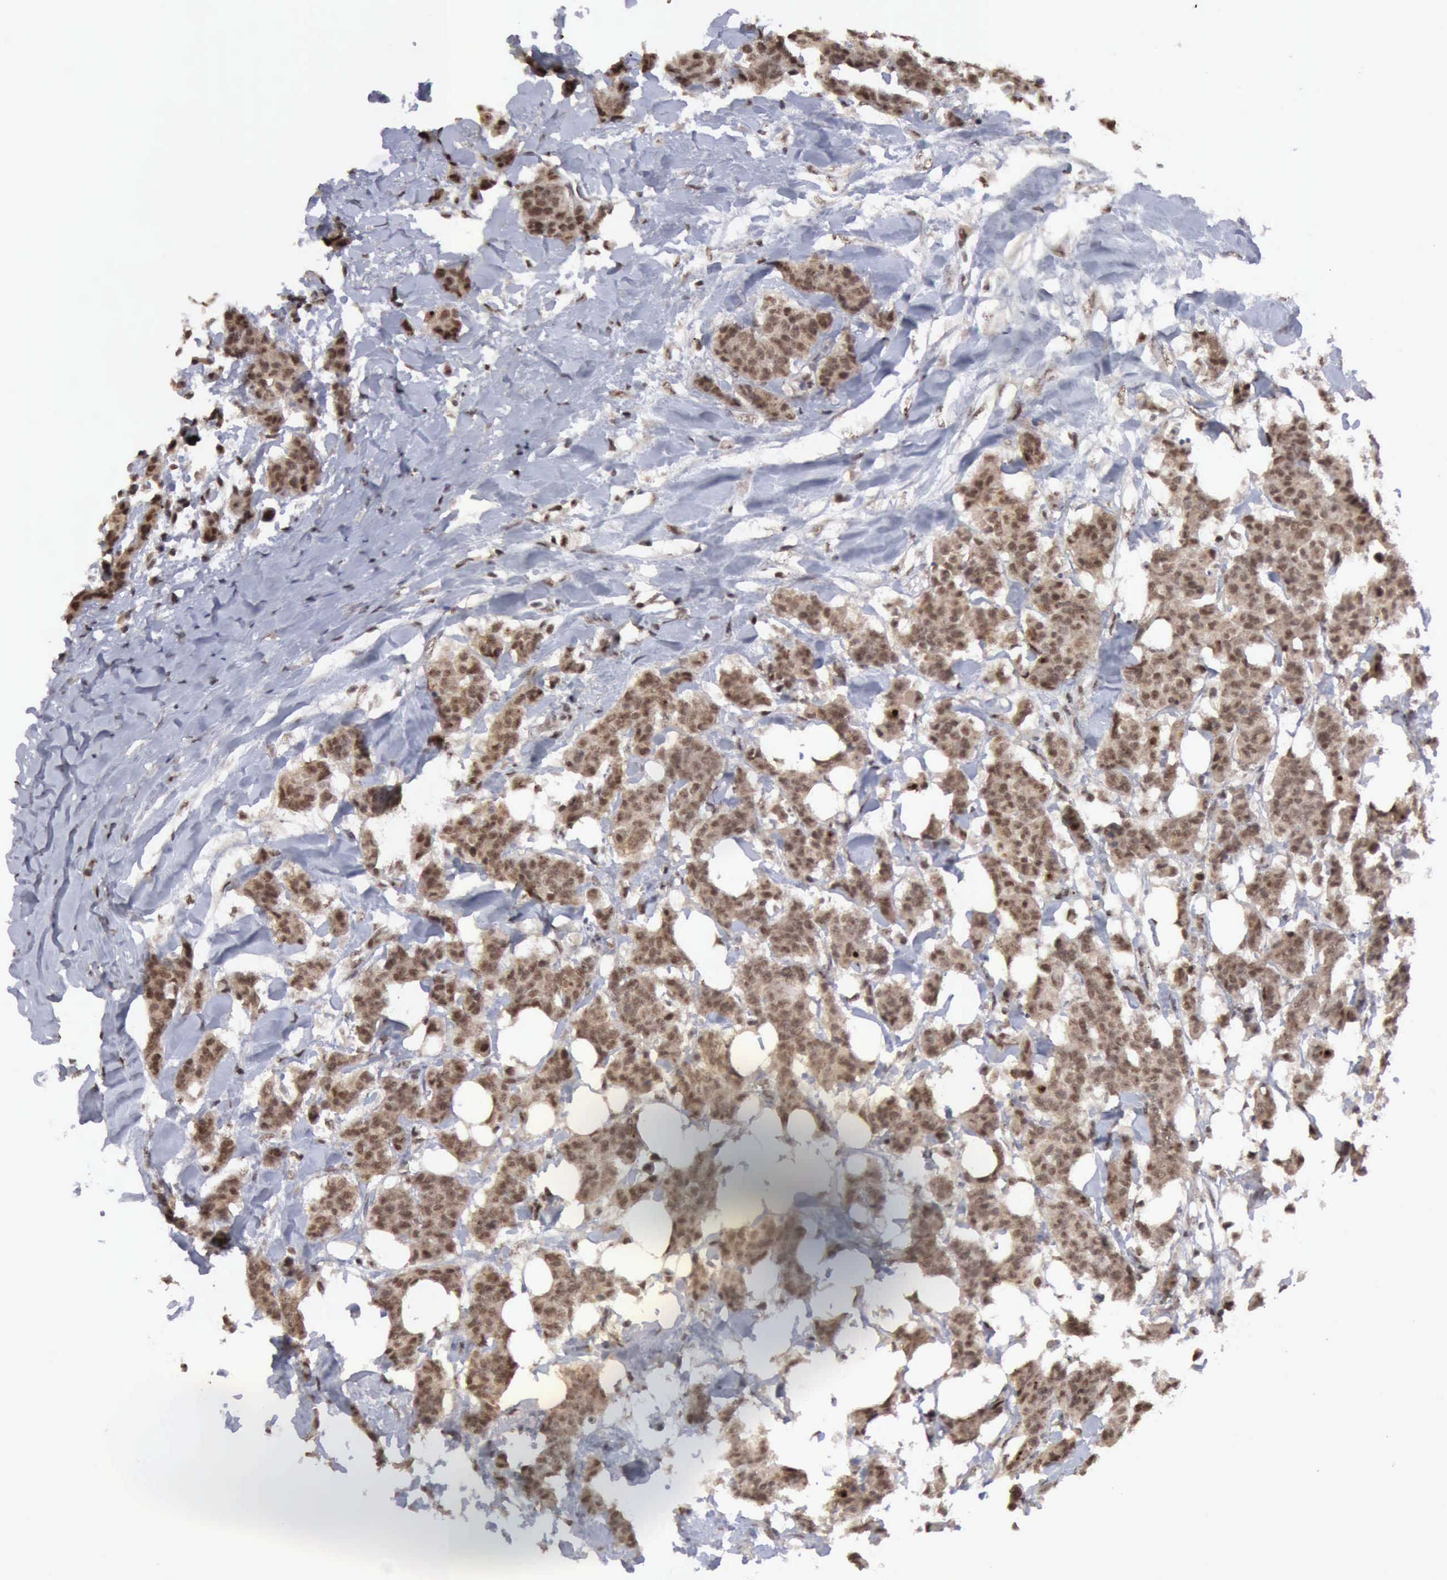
{"staining": {"intensity": "moderate", "quantity": ">75%", "location": "cytoplasmic/membranous,nuclear"}, "tissue": "breast cancer", "cell_type": "Tumor cells", "image_type": "cancer", "snomed": [{"axis": "morphology", "description": "Duct carcinoma"}, {"axis": "topography", "description": "Breast"}], "caption": "Protein expression analysis of human breast cancer (infiltrating ductal carcinoma) reveals moderate cytoplasmic/membranous and nuclear positivity in about >75% of tumor cells.", "gene": "CDKN2A", "patient": {"sex": "female", "age": 40}}